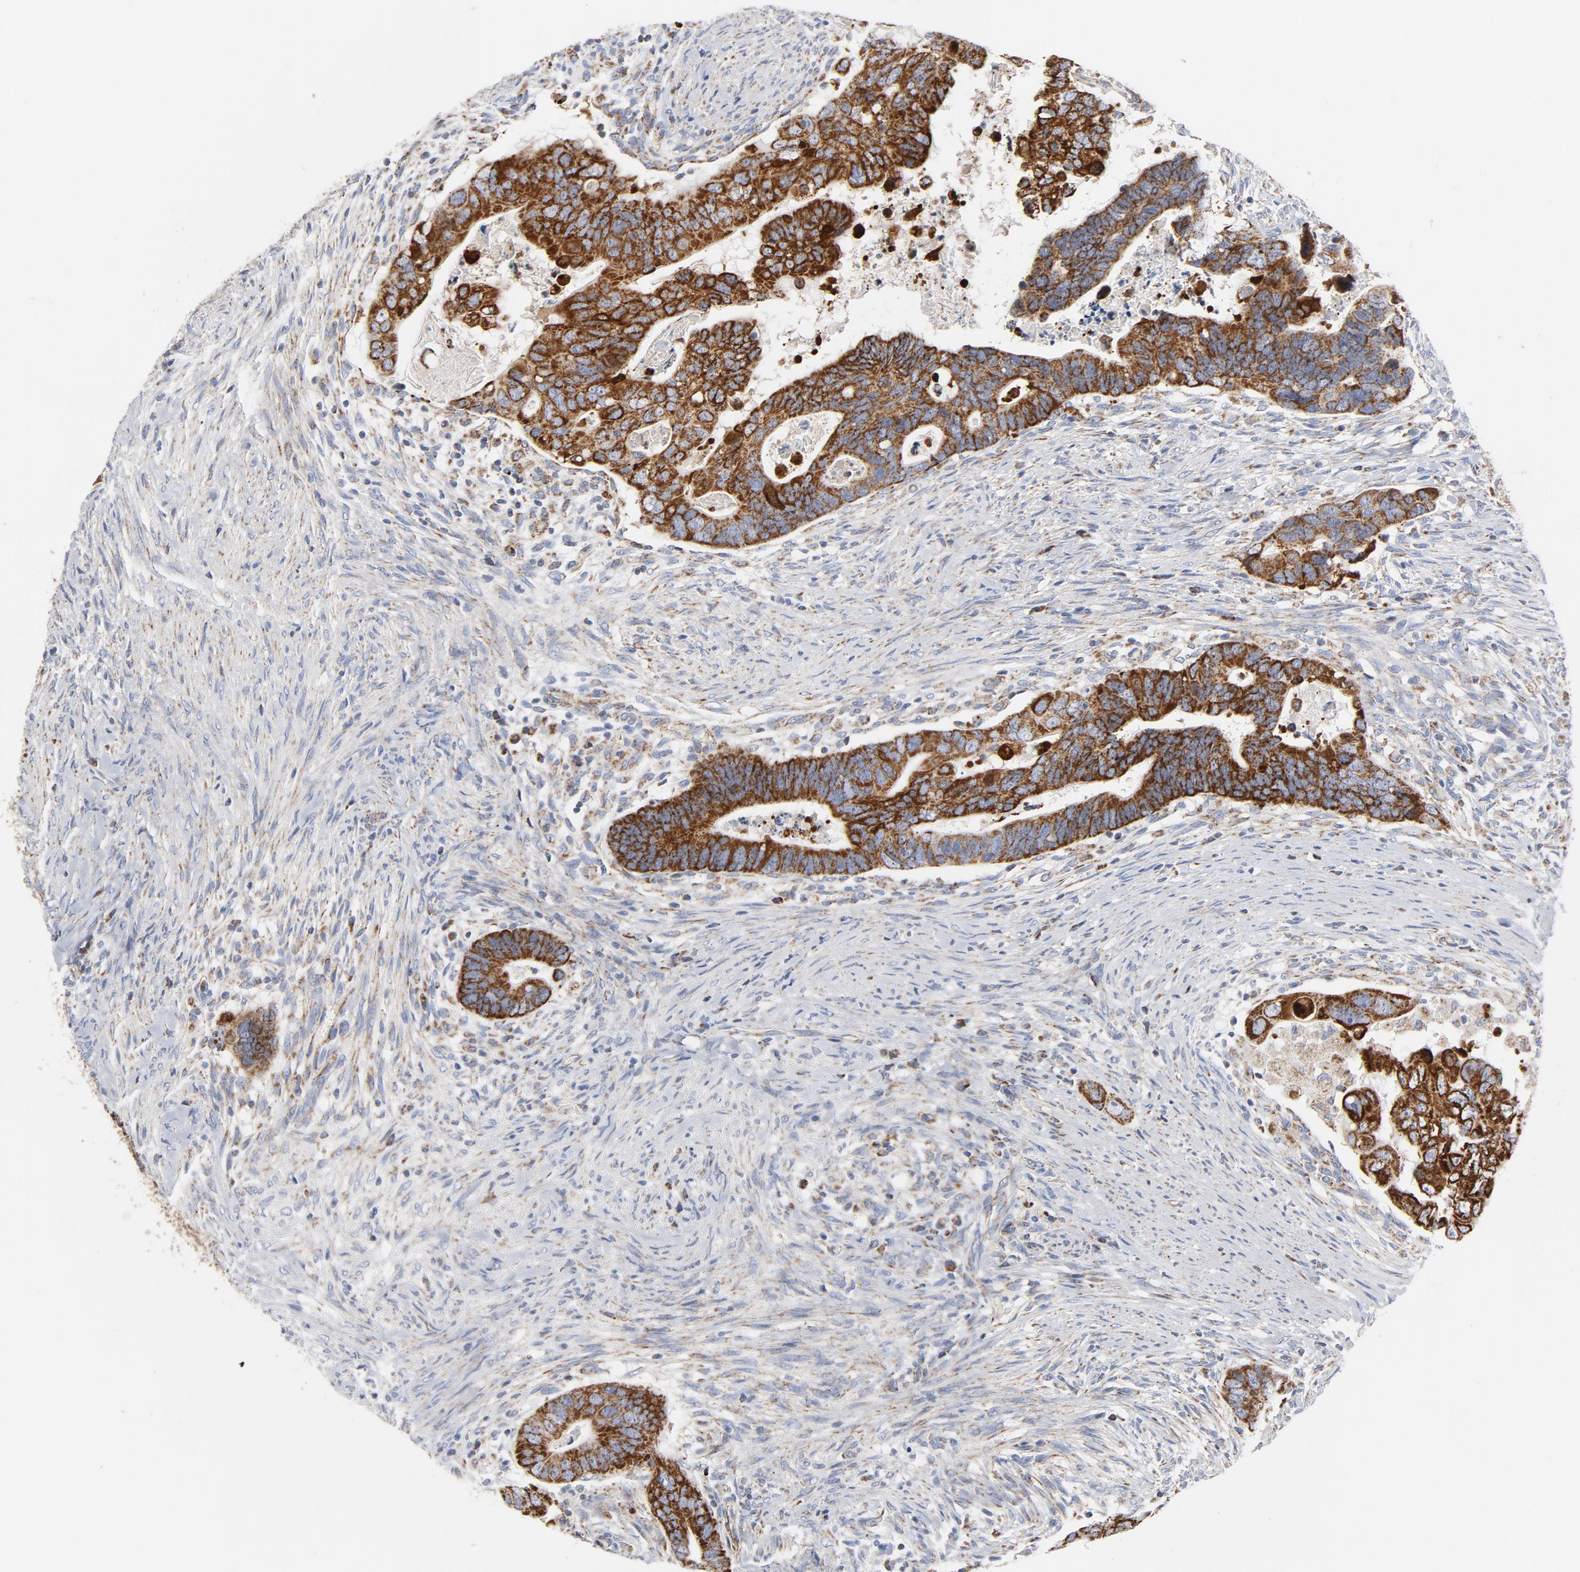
{"staining": {"intensity": "strong", "quantity": ">75%", "location": "cytoplasmic/membranous"}, "tissue": "colorectal cancer", "cell_type": "Tumor cells", "image_type": "cancer", "snomed": [{"axis": "morphology", "description": "Adenocarcinoma, NOS"}, {"axis": "topography", "description": "Rectum"}], "caption": "Protein staining demonstrates strong cytoplasmic/membranous positivity in about >75% of tumor cells in adenocarcinoma (colorectal).", "gene": "CYCS", "patient": {"sex": "male", "age": 53}}